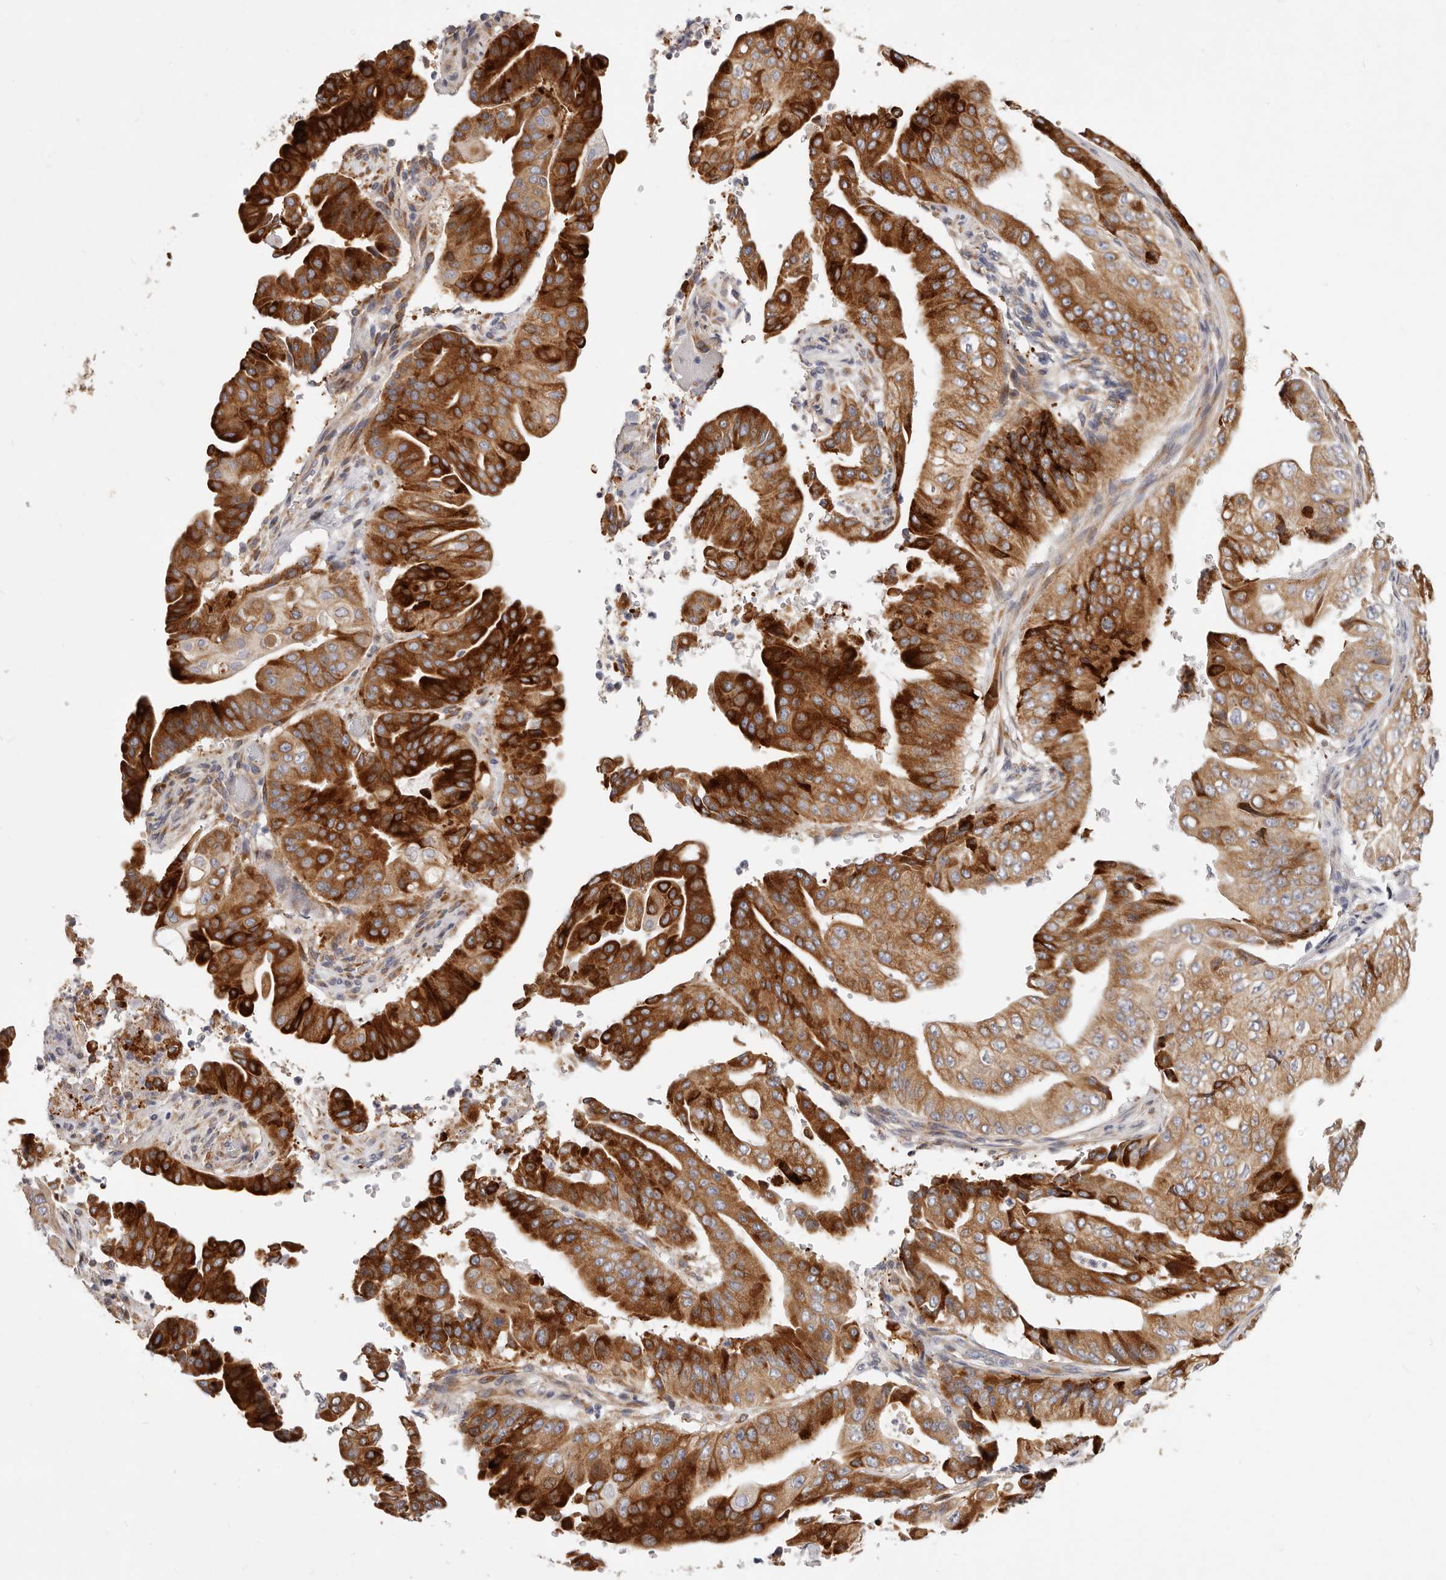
{"staining": {"intensity": "strong", "quantity": ">75%", "location": "cytoplasmic/membranous"}, "tissue": "pancreatic cancer", "cell_type": "Tumor cells", "image_type": "cancer", "snomed": [{"axis": "morphology", "description": "Adenocarcinoma, NOS"}, {"axis": "topography", "description": "Pancreas"}], "caption": "Protein expression analysis of pancreatic cancer displays strong cytoplasmic/membranous staining in approximately >75% of tumor cells.", "gene": "TFB2M", "patient": {"sex": "female", "age": 77}}